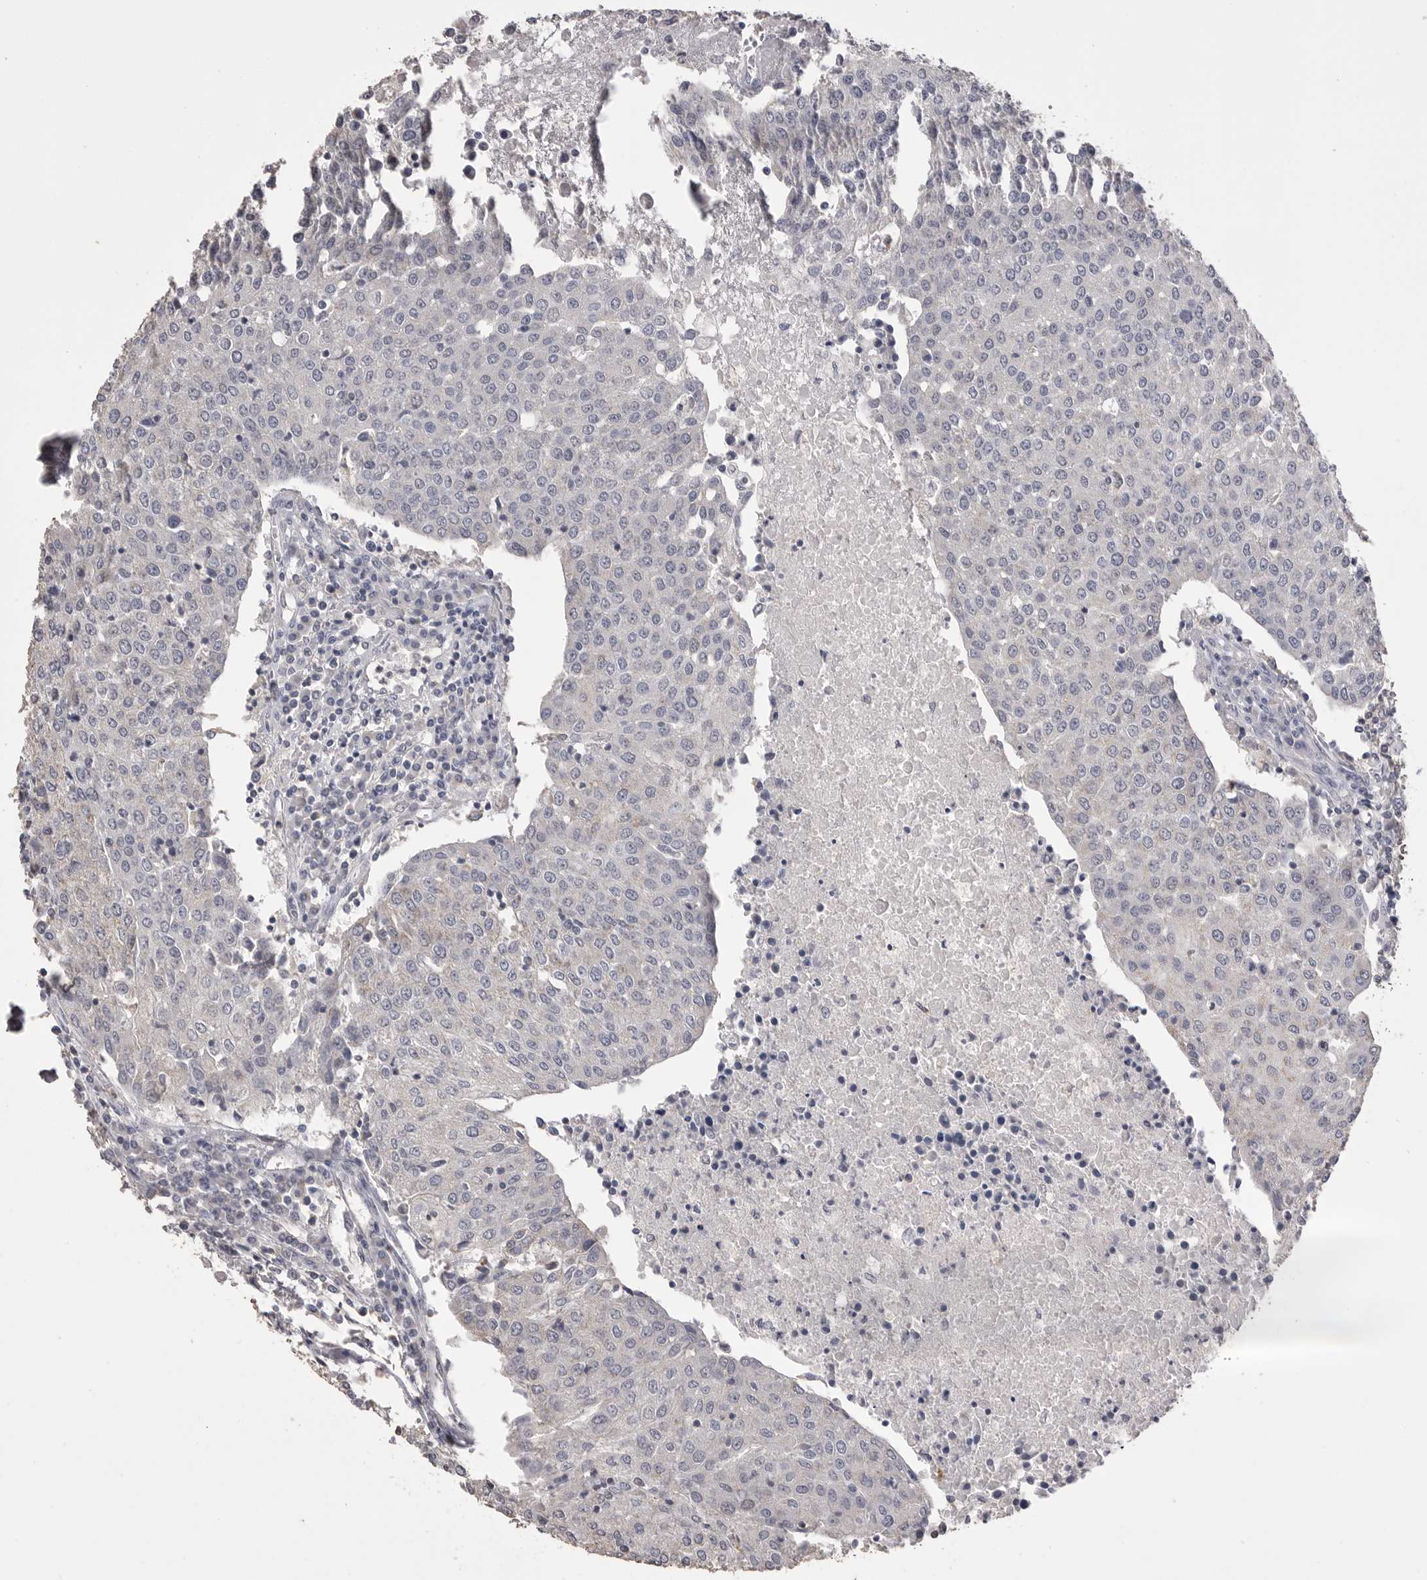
{"staining": {"intensity": "negative", "quantity": "none", "location": "none"}, "tissue": "urothelial cancer", "cell_type": "Tumor cells", "image_type": "cancer", "snomed": [{"axis": "morphology", "description": "Urothelial carcinoma, High grade"}, {"axis": "topography", "description": "Urinary bladder"}], "caption": "DAB immunohistochemical staining of high-grade urothelial carcinoma demonstrates no significant positivity in tumor cells.", "gene": "MMP7", "patient": {"sex": "female", "age": 85}}